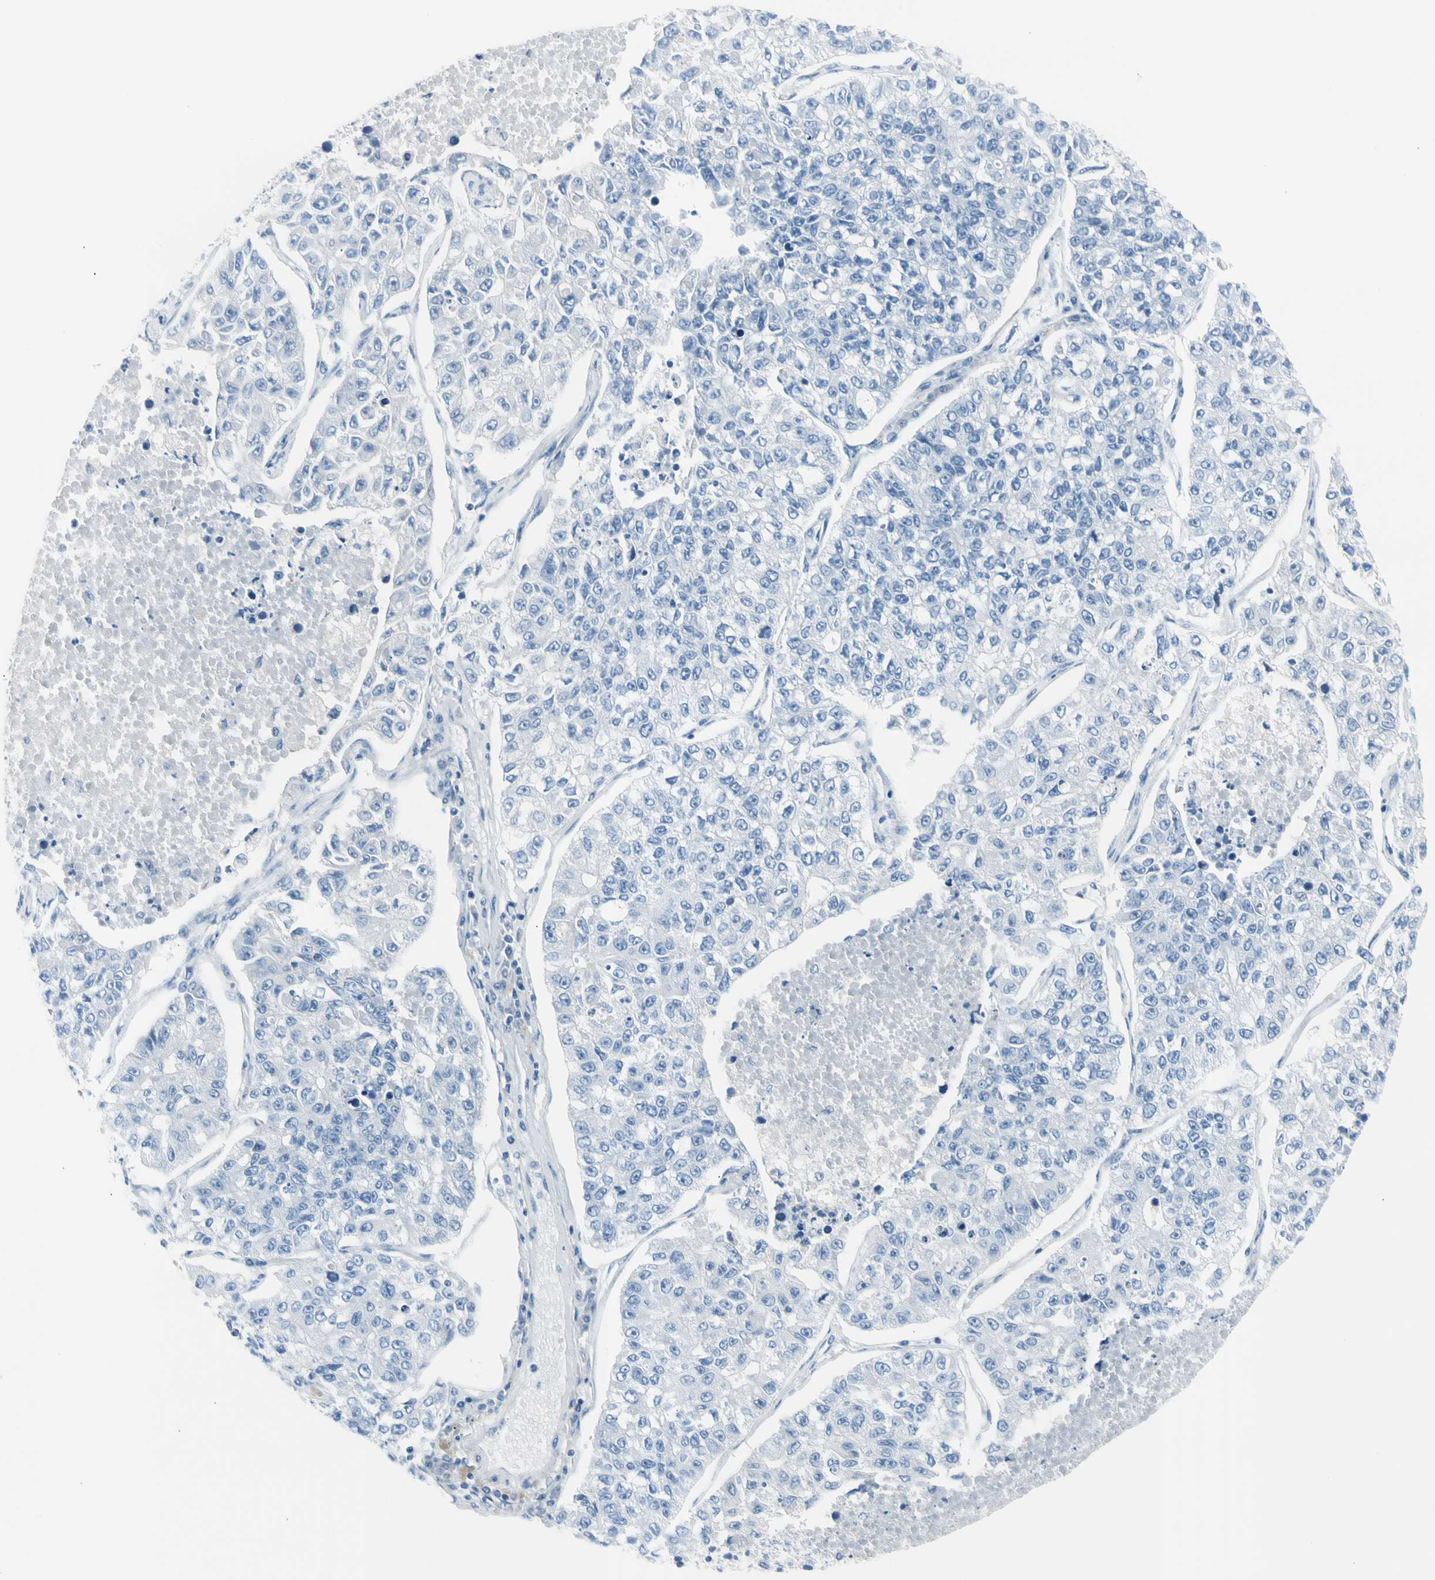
{"staining": {"intensity": "negative", "quantity": "none", "location": "none"}, "tissue": "lung cancer", "cell_type": "Tumor cells", "image_type": "cancer", "snomed": [{"axis": "morphology", "description": "Adenocarcinoma, NOS"}, {"axis": "topography", "description": "Lung"}], "caption": "Immunohistochemistry (IHC) histopathology image of human lung cancer stained for a protein (brown), which displays no staining in tumor cells.", "gene": "TPO", "patient": {"sex": "male", "age": 49}}